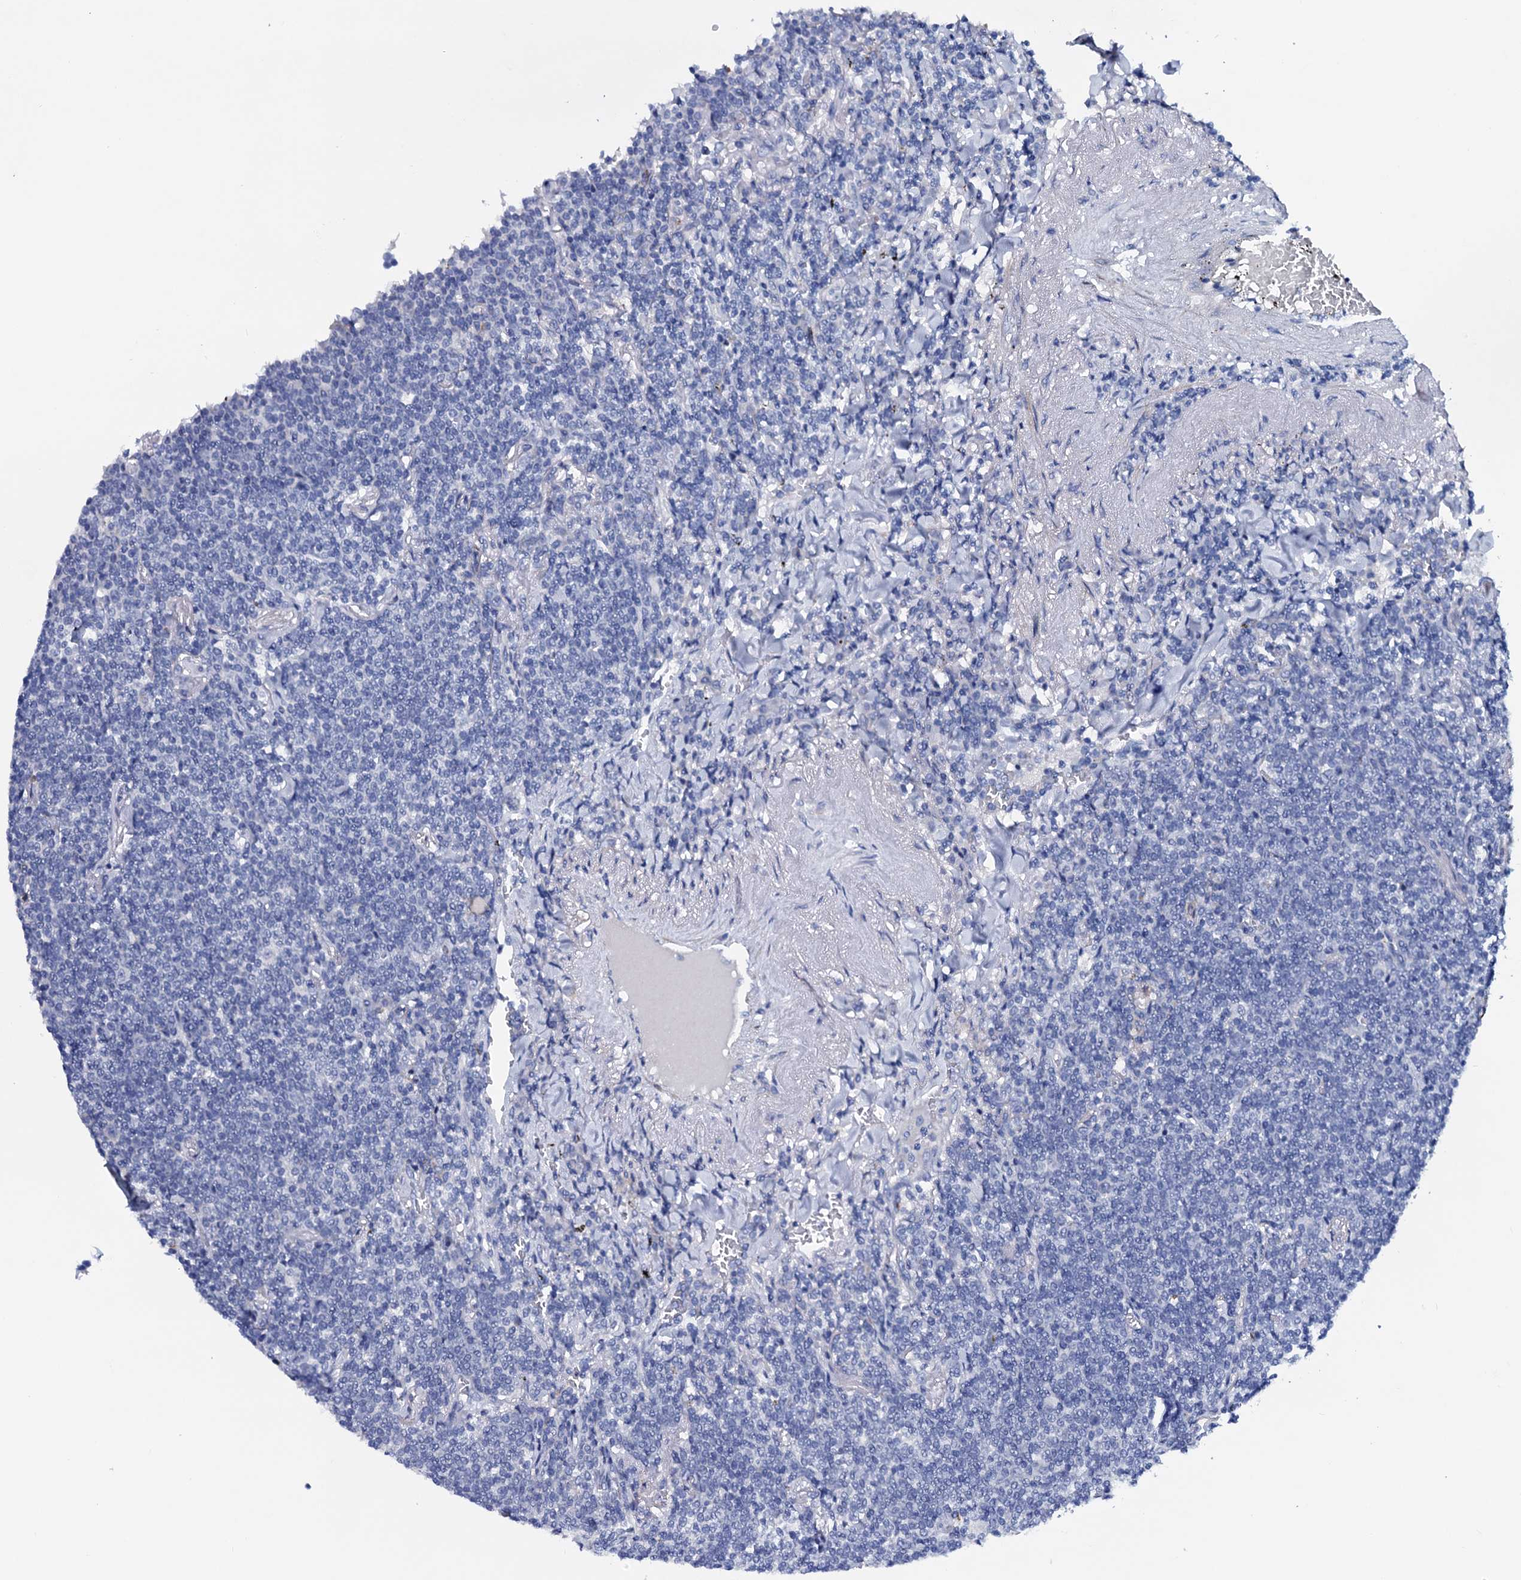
{"staining": {"intensity": "negative", "quantity": "none", "location": "none"}, "tissue": "lymphoma", "cell_type": "Tumor cells", "image_type": "cancer", "snomed": [{"axis": "morphology", "description": "Malignant lymphoma, non-Hodgkin's type, Low grade"}, {"axis": "topography", "description": "Lung"}], "caption": "Image shows no significant protein staining in tumor cells of malignant lymphoma, non-Hodgkin's type (low-grade). (Stains: DAB (3,3'-diaminobenzidine) immunohistochemistry with hematoxylin counter stain, Microscopy: brightfield microscopy at high magnification).", "gene": "GYS2", "patient": {"sex": "female", "age": 71}}